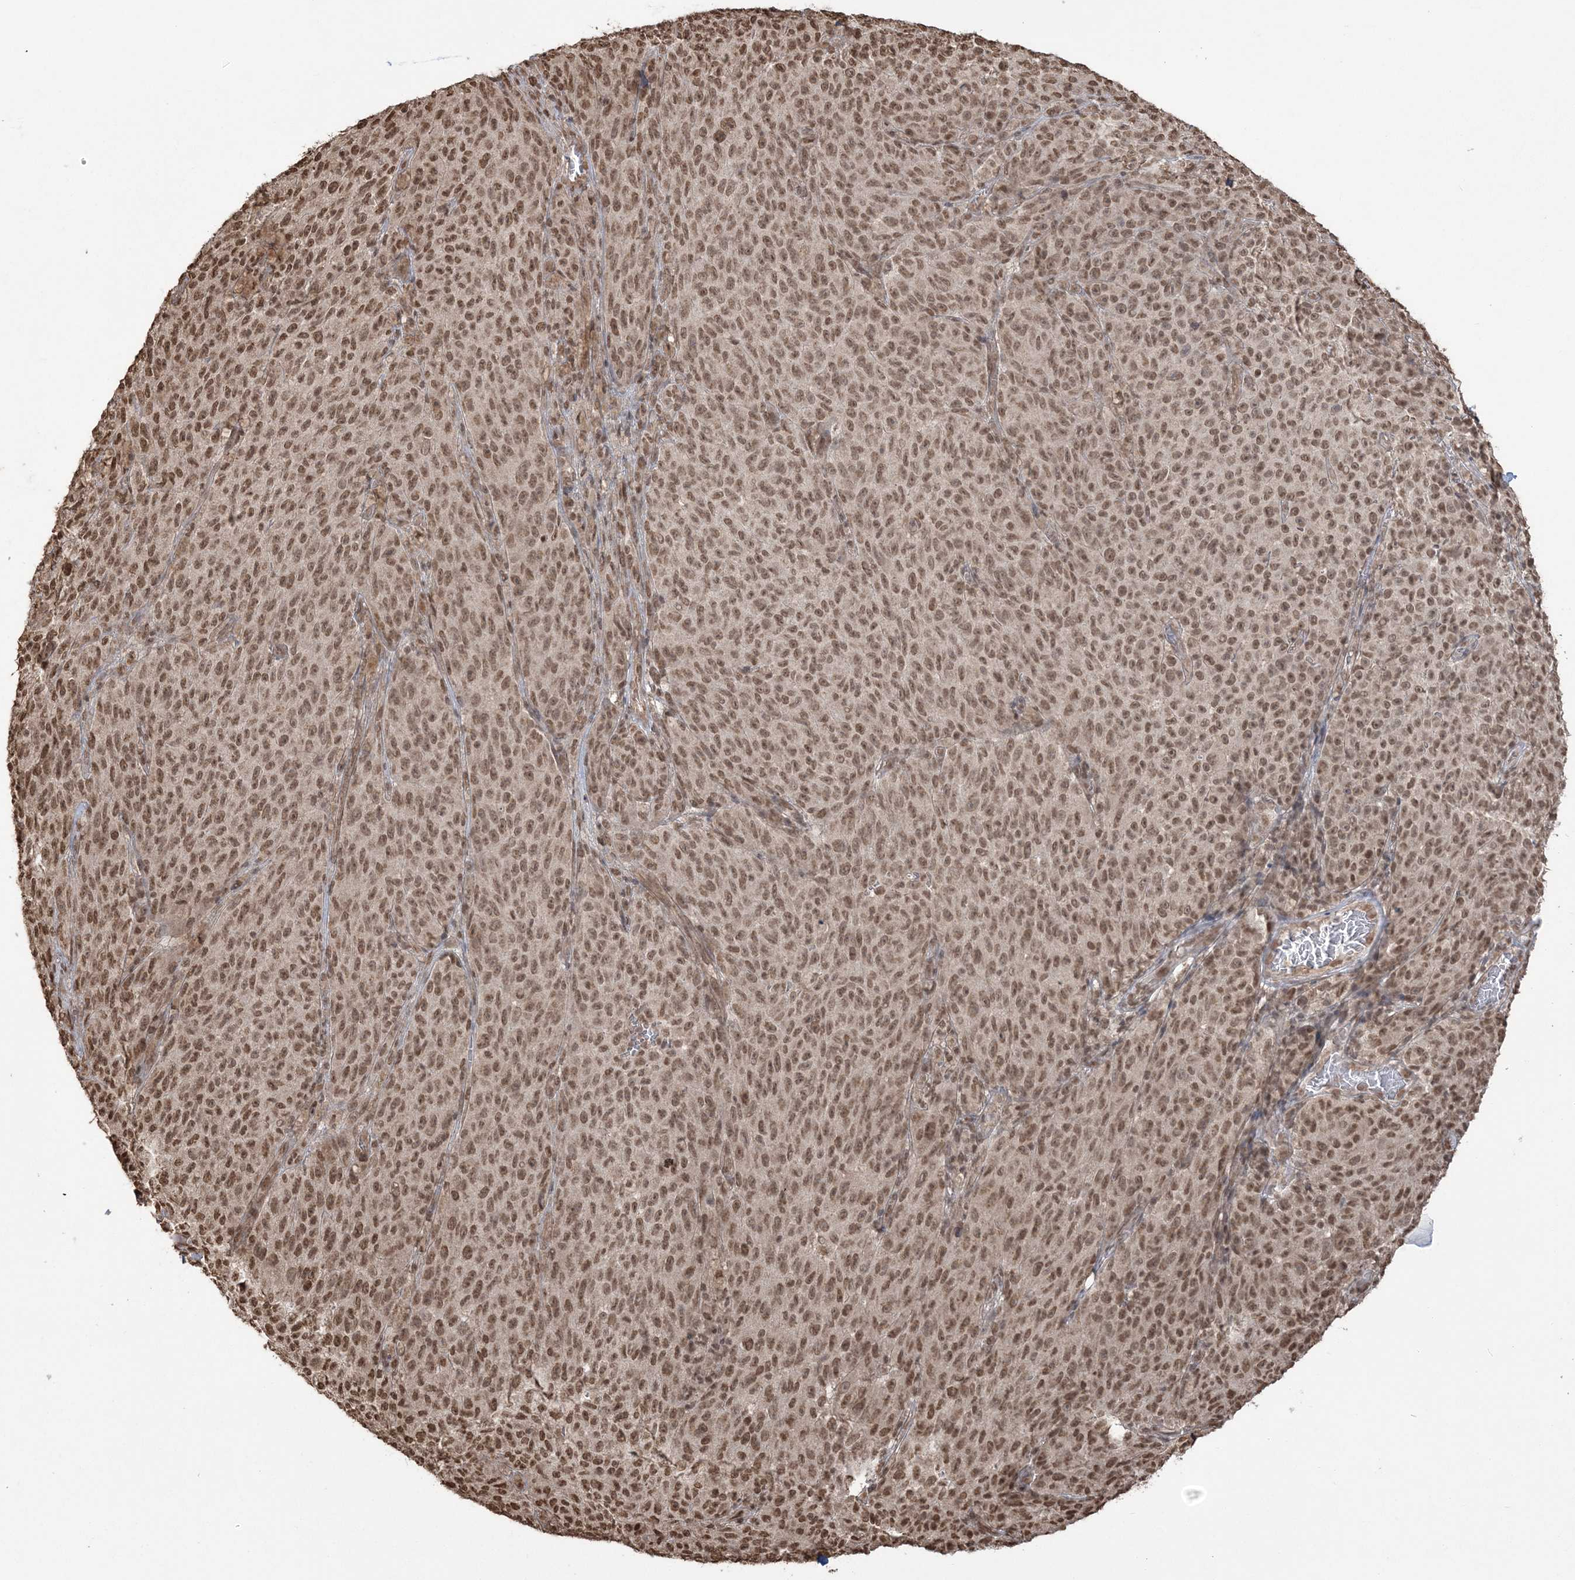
{"staining": {"intensity": "moderate", "quantity": ">75%", "location": "nuclear"}, "tissue": "melanoma", "cell_type": "Tumor cells", "image_type": "cancer", "snomed": [{"axis": "morphology", "description": "Malignant melanoma, NOS"}, {"axis": "topography", "description": "Skin"}], "caption": "The immunohistochemical stain highlights moderate nuclear staining in tumor cells of malignant melanoma tissue.", "gene": "ZNF839", "patient": {"sex": "female", "age": 82}}